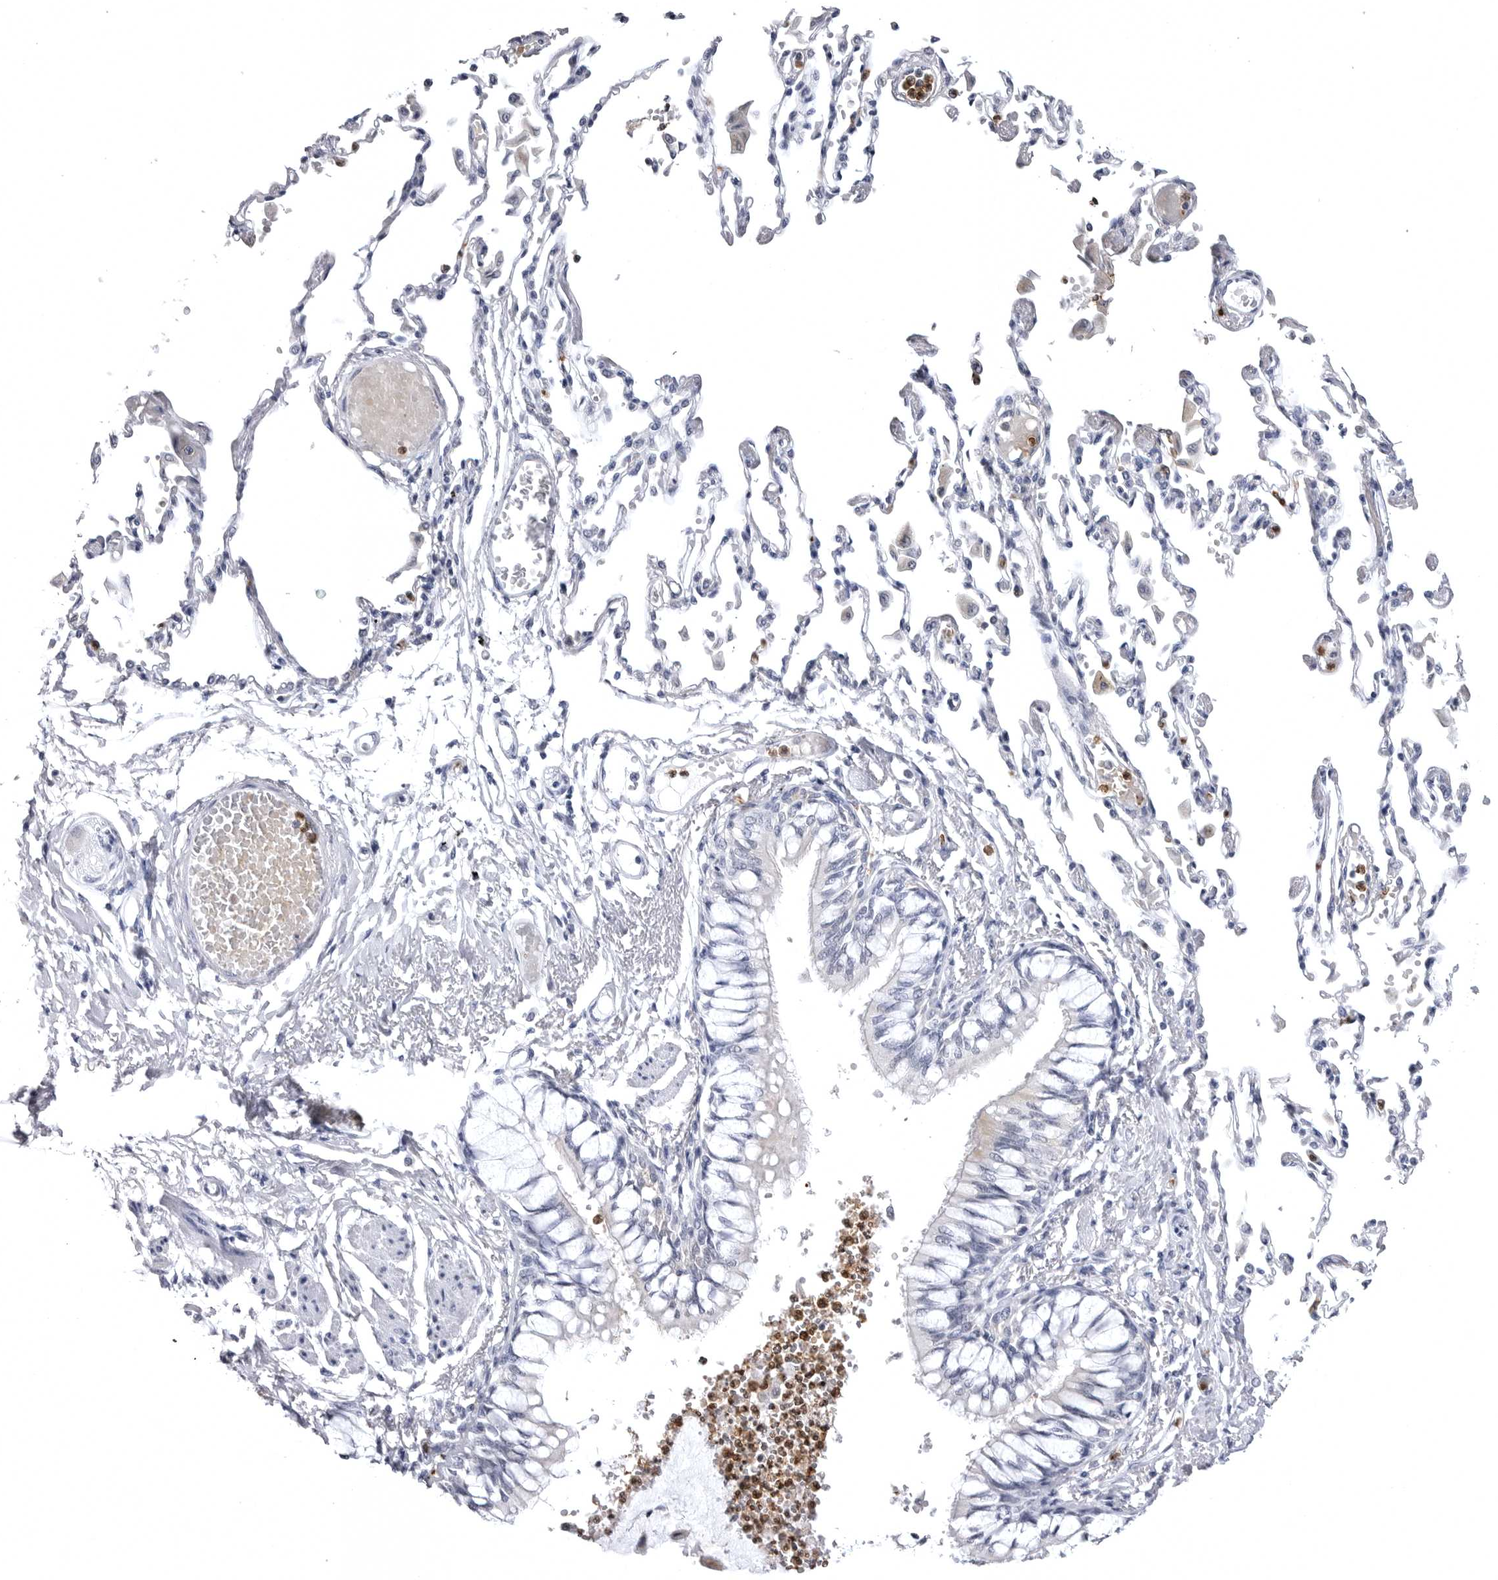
{"staining": {"intensity": "negative", "quantity": "none", "location": "none"}, "tissue": "bronchus", "cell_type": "Respiratory epithelial cells", "image_type": "normal", "snomed": [{"axis": "morphology", "description": "Normal tissue, NOS"}, {"axis": "topography", "description": "Cartilage tissue"}, {"axis": "topography", "description": "Bronchus"}, {"axis": "topography", "description": "Lung"}], "caption": "DAB (3,3'-diaminobenzidine) immunohistochemical staining of unremarkable human bronchus exhibits no significant staining in respiratory epithelial cells.", "gene": "STAP2", "patient": {"sex": "female", "age": 49}}